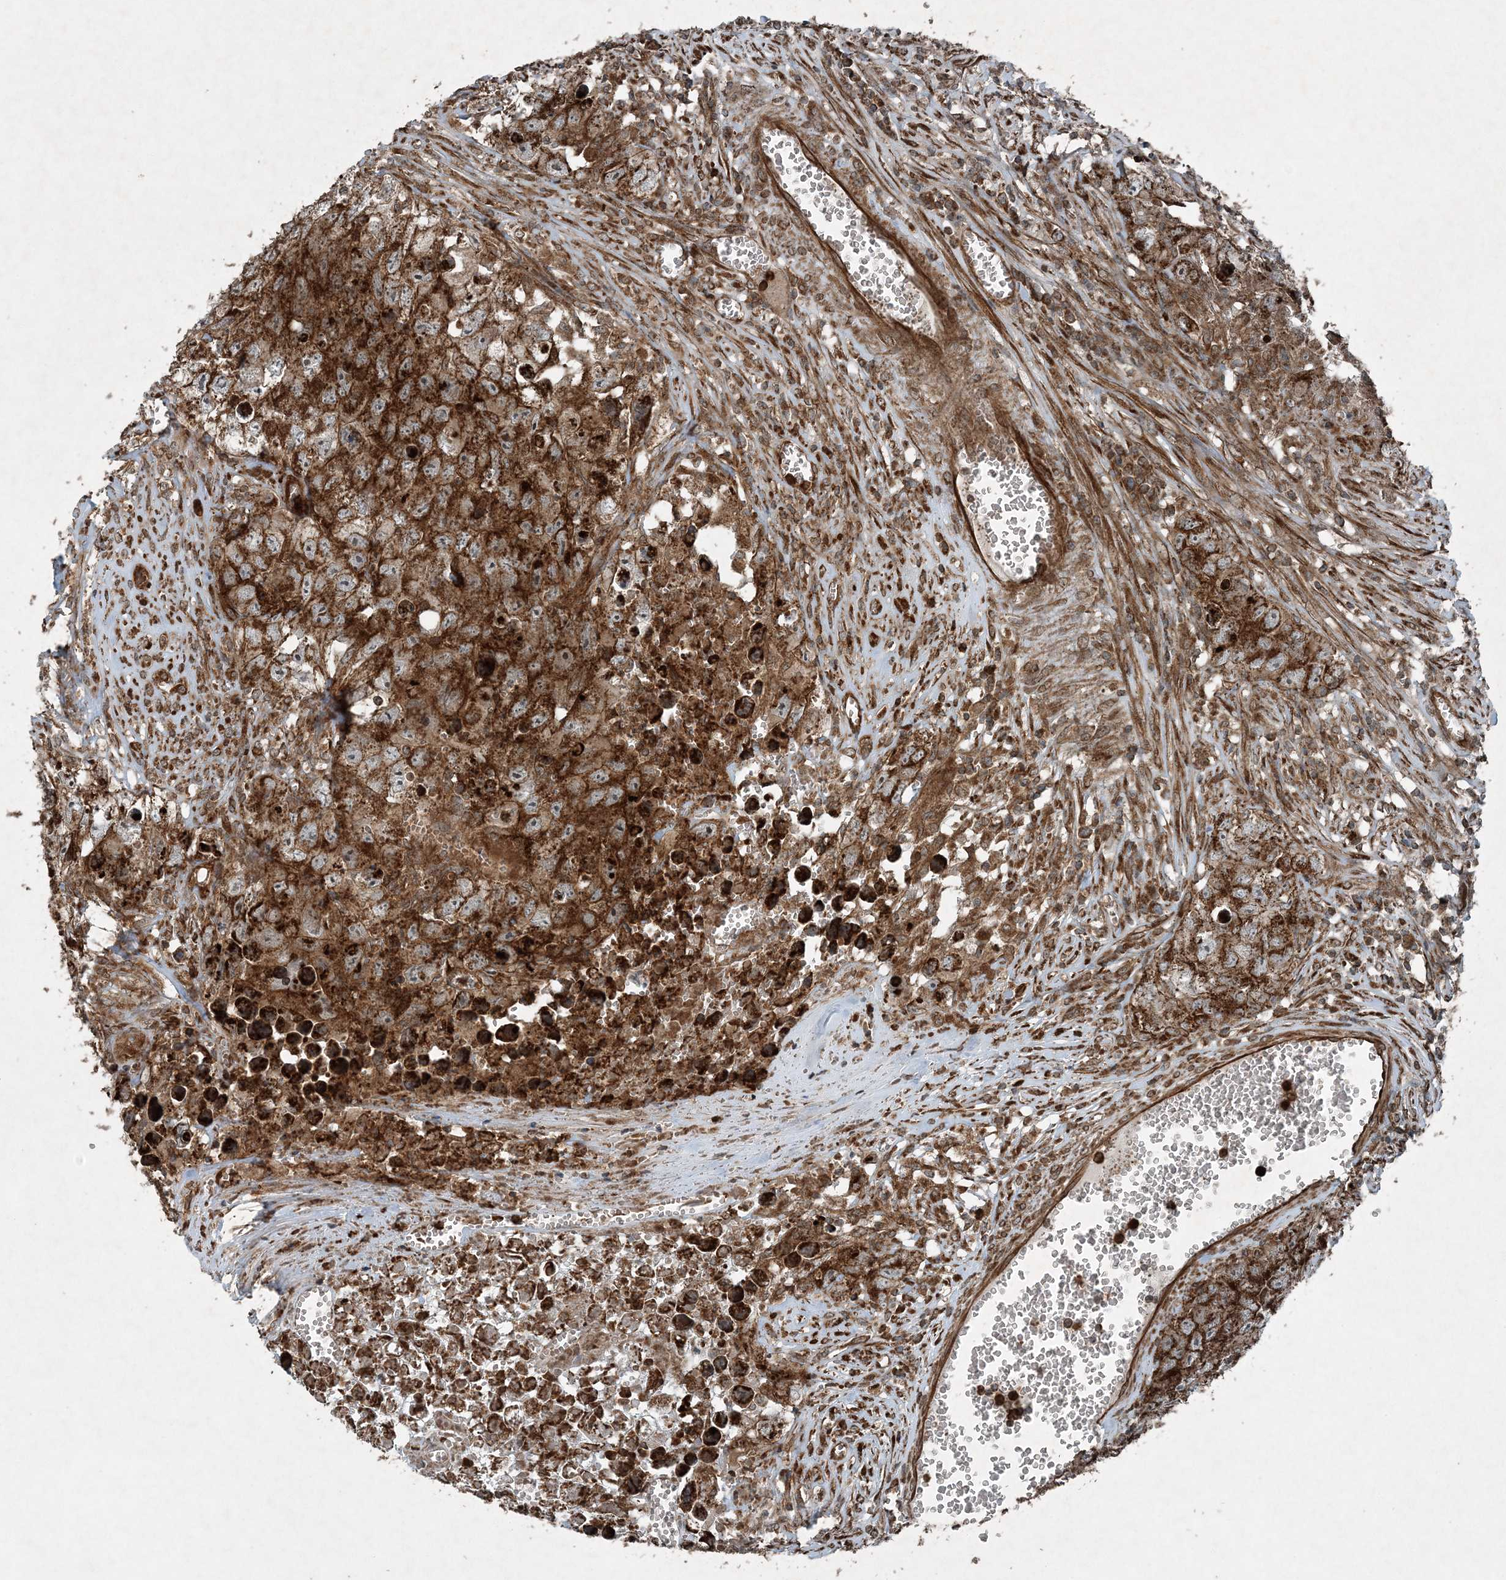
{"staining": {"intensity": "strong", "quantity": ">75%", "location": "cytoplasmic/membranous"}, "tissue": "testis cancer", "cell_type": "Tumor cells", "image_type": "cancer", "snomed": [{"axis": "morphology", "description": "Seminoma, NOS"}, {"axis": "morphology", "description": "Carcinoma, Embryonal, NOS"}, {"axis": "topography", "description": "Testis"}], "caption": "An immunohistochemistry (IHC) micrograph of tumor tissue is shown. Protein staining in brown labels strong cytoplasmic/membranous positivity in testis cancer (seminoma) within tumor cells.", "gene": "COPS7B", "patient": {"sex": "male", "age": 43}}